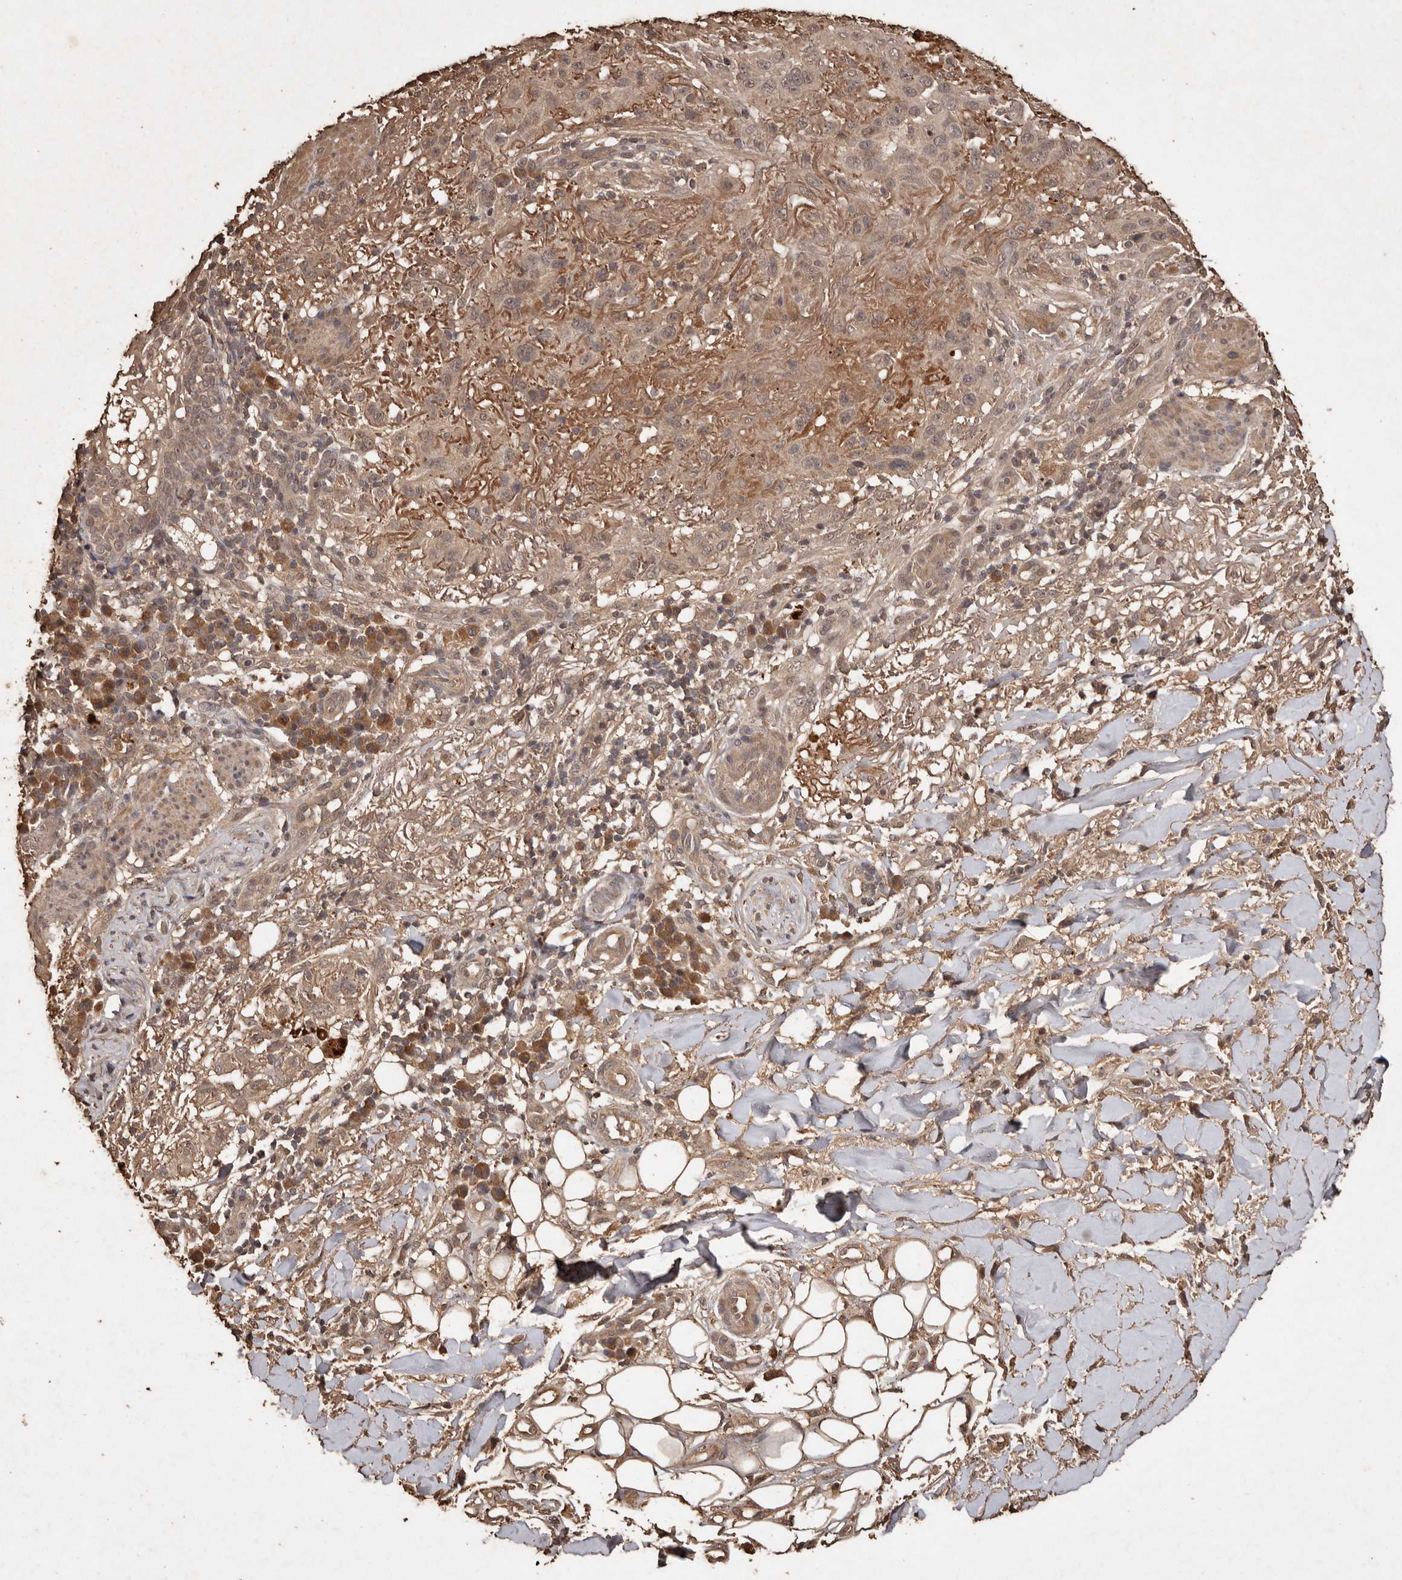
{"staining": {"intensity": "weak", "quantity": ">75%", "location": "cytoplasmic/membranous"}, "tissue": "skin cancer", "cell_type": "Tumor cells", "image_type": "cancer", "snomed": [{"axis": "morphology", "description": "Normal tissue, NOS"}, {"axis": "morphology", "description": "Squamous cell carcinoma, NOS"}, {"axis": "topography", "description": "Skin"}], "caption": "Skin squamous cell carcinoma stained for a protein (brown) reveals weak cytoplasmic/membranous positive positivity in about >75% of tumor cells.", "gene": "PKDCC", "patient": {"sex": "female", "age": 96}}